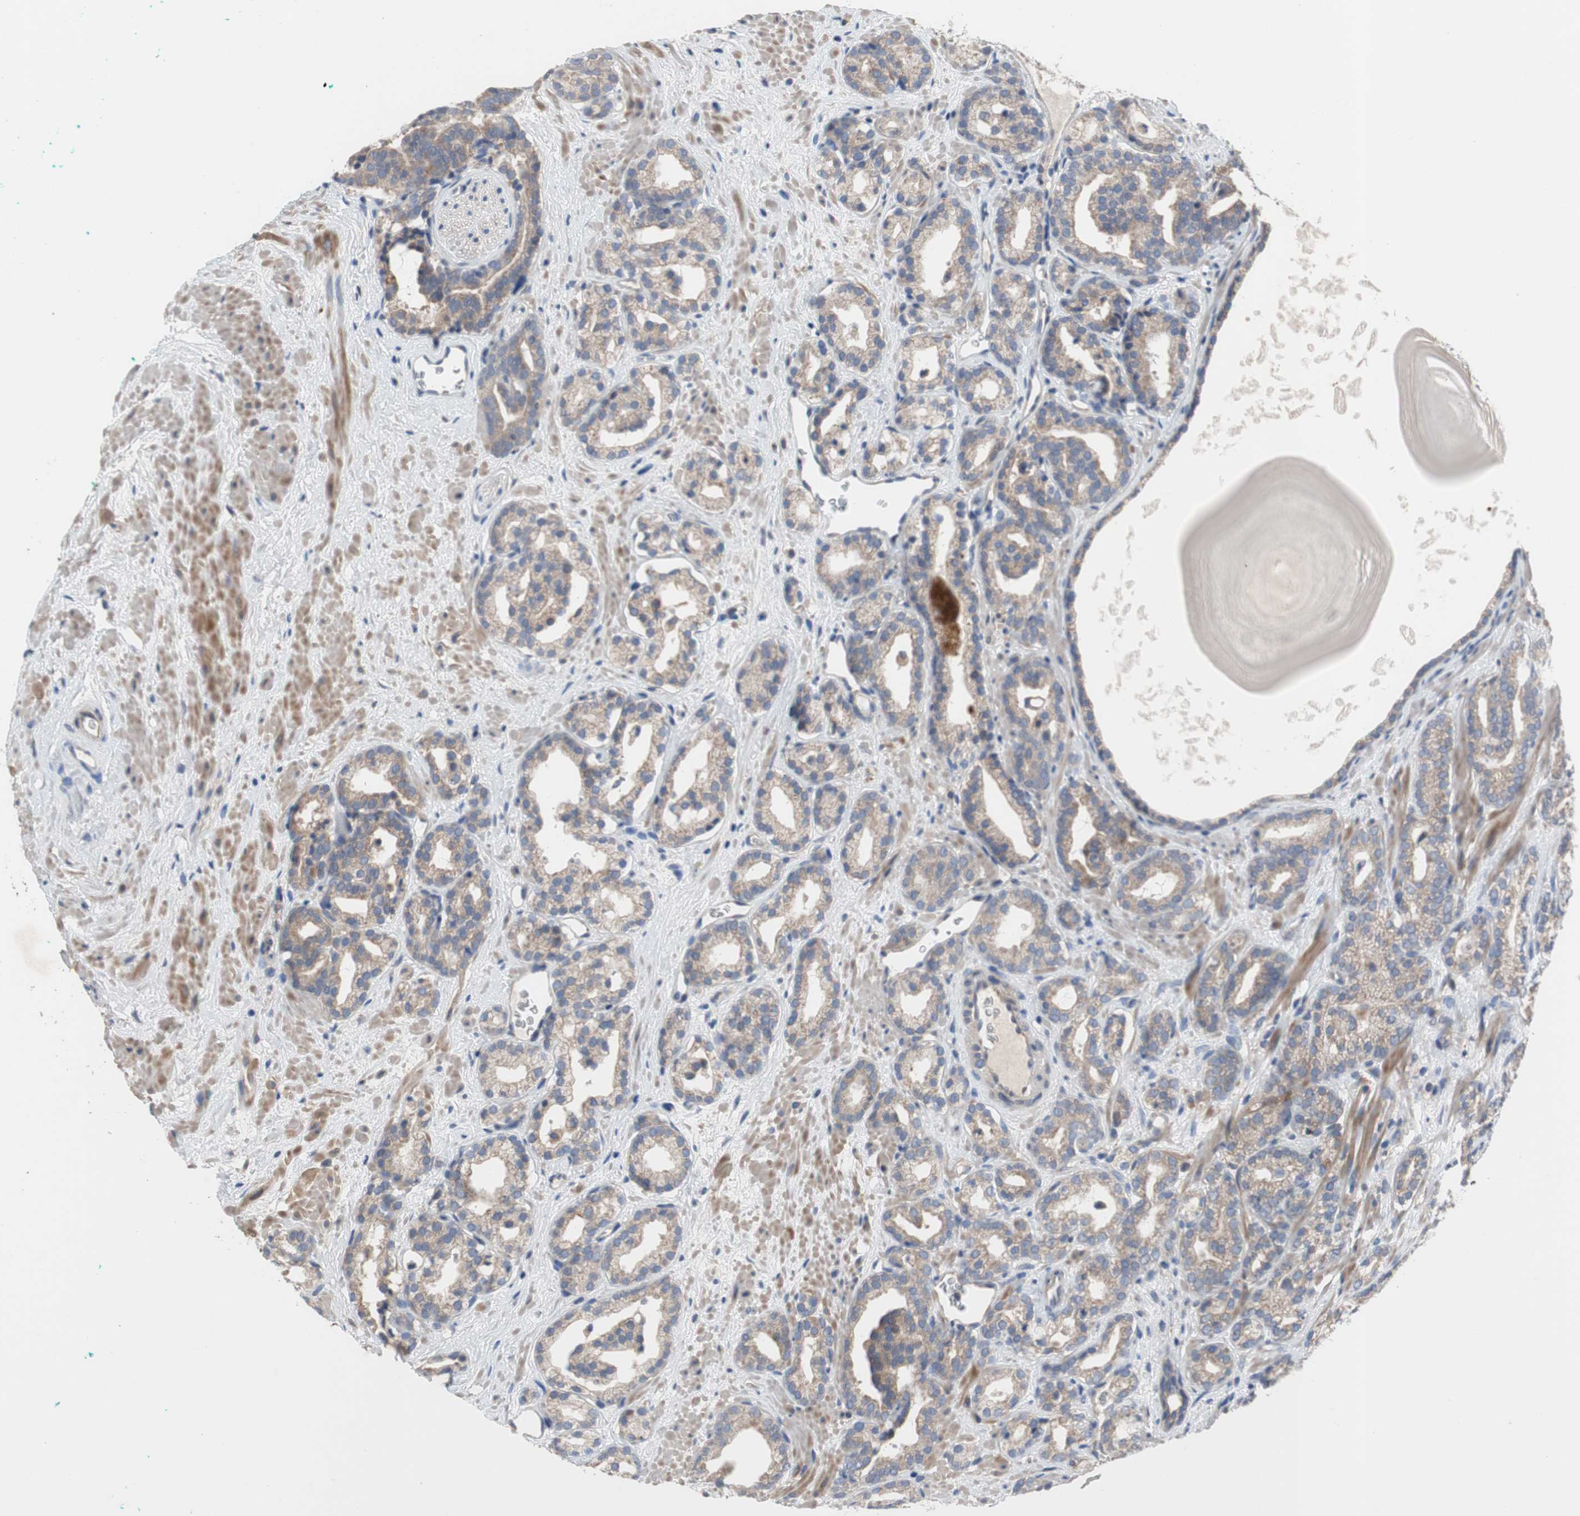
{"staining": {"intensity": "moderate", "quantity": ">75%", "location": "cytoplasmic/membranous"}, "tissue": "prostate cancer", "cell_type": "Tumor cells", "image_type": "cancer", "snomed": [{"axis": "morphology", "description": "Adenocarcinoma, Low grade"}, {"axis": "topography", "description": "Prostate"}], "caption": "Protein staining reveals moderate cytoplasmic/membranous expression in about >75% of tumor cells in prostate cancer (adenocarcinoma (low-grade)).", "gene": "TTC14", "patient": {"sex": "male", "age": 63}}